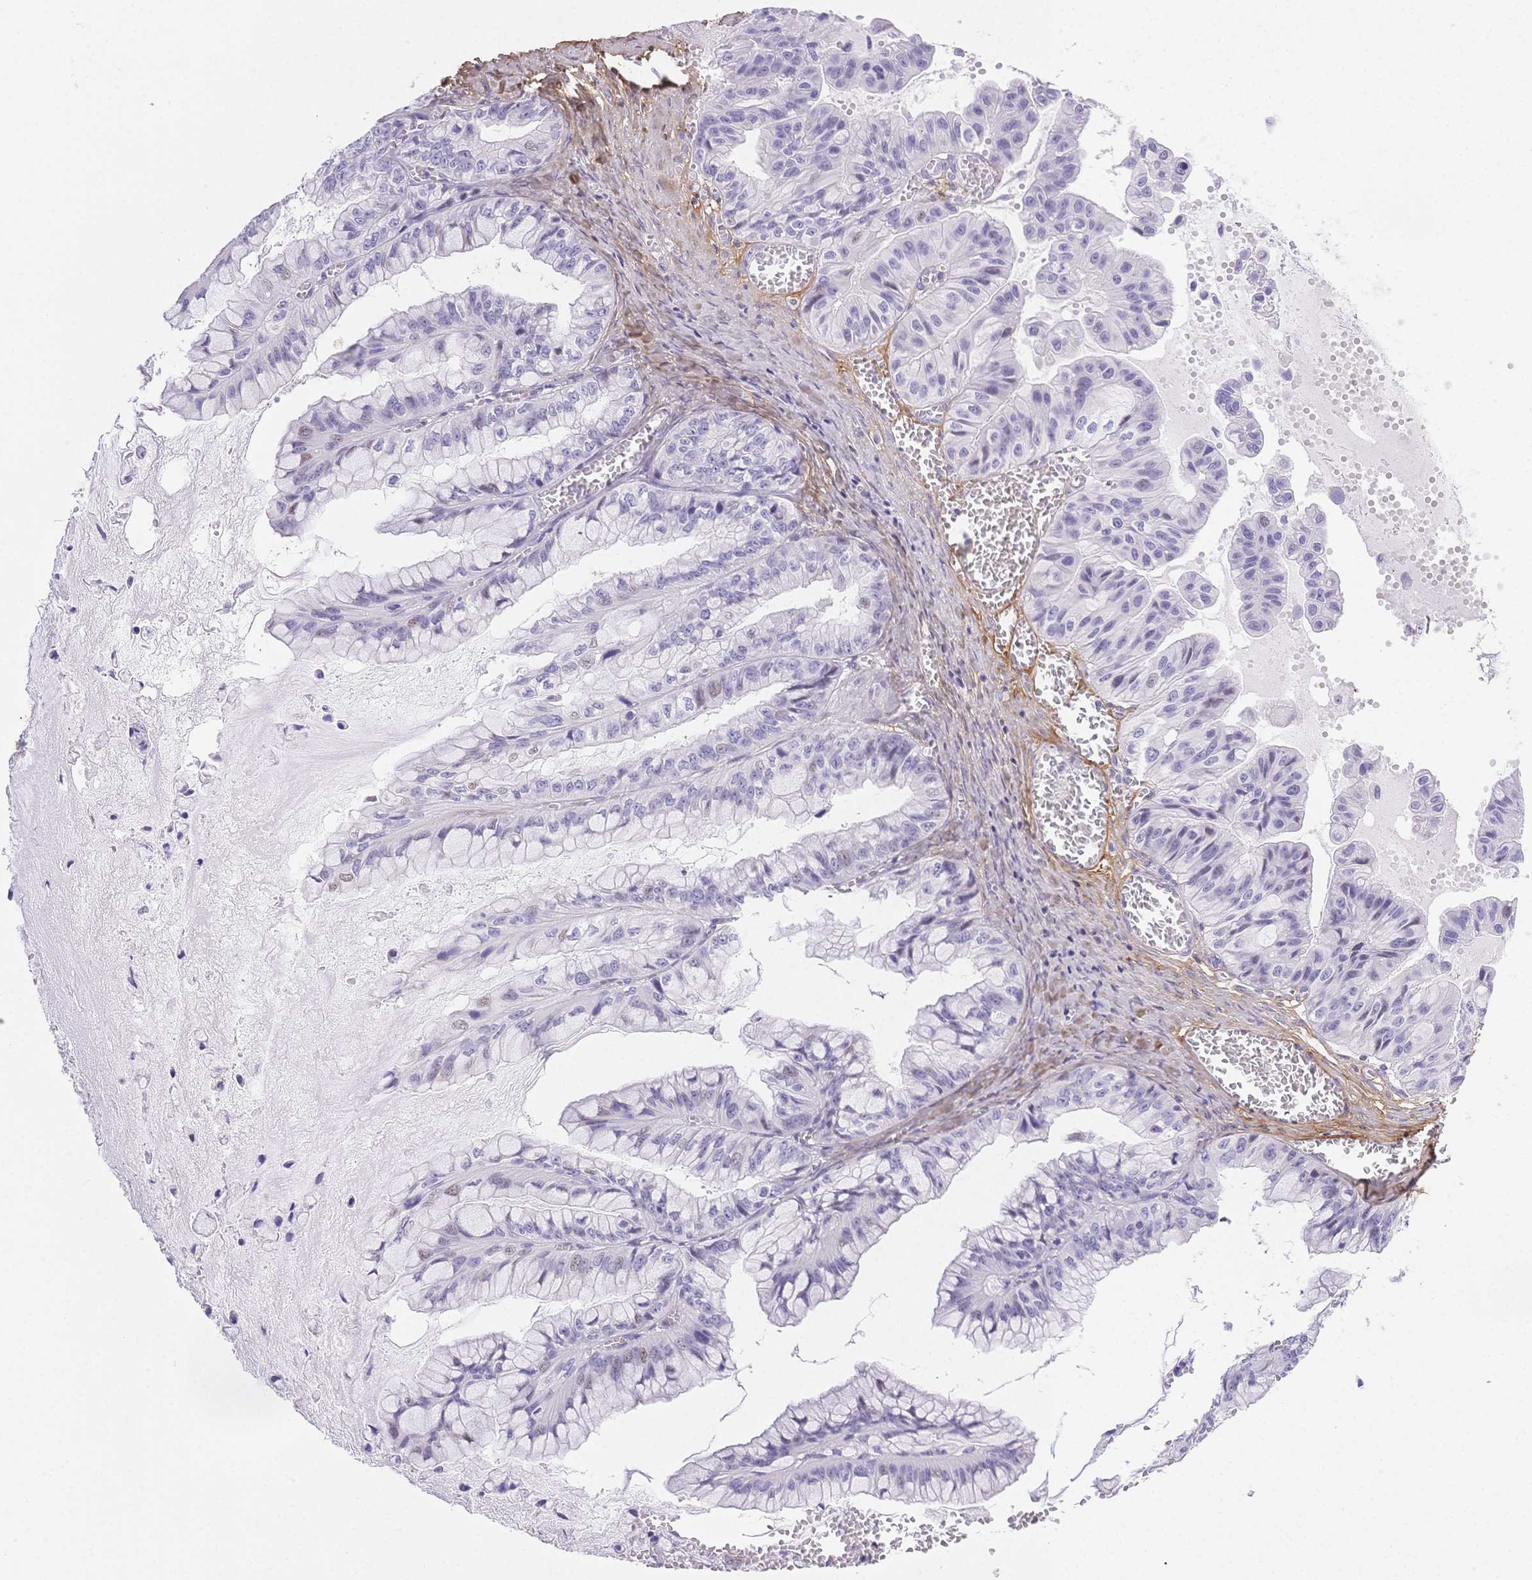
{"staining": {"intensity": "weak", "quantity": "<25%", "location": "nuclear"}, "tissue": "ovarian cancer", "cell_type": "Tumor cells", "image_type": "cancer", "snomed": [{"axis": "morphology", "description": "Cystadenocarcinoma, mucinous, NOS"}, {"axis": "topography", "description": "Ovary"}], "caption": "High power microscopy image of an immunohistochemistry (IHC) image of ovarian mucinous cystadenocarcinoma, revealing no significant expression in tumor cells. (Brightfield microscopy of DAB (3,3'-diaminobenzidine) immunohistochemistry (IHC) at high magnification).", "gene": "PDZD2", "patient": {"sex": "female", "age": 72}}